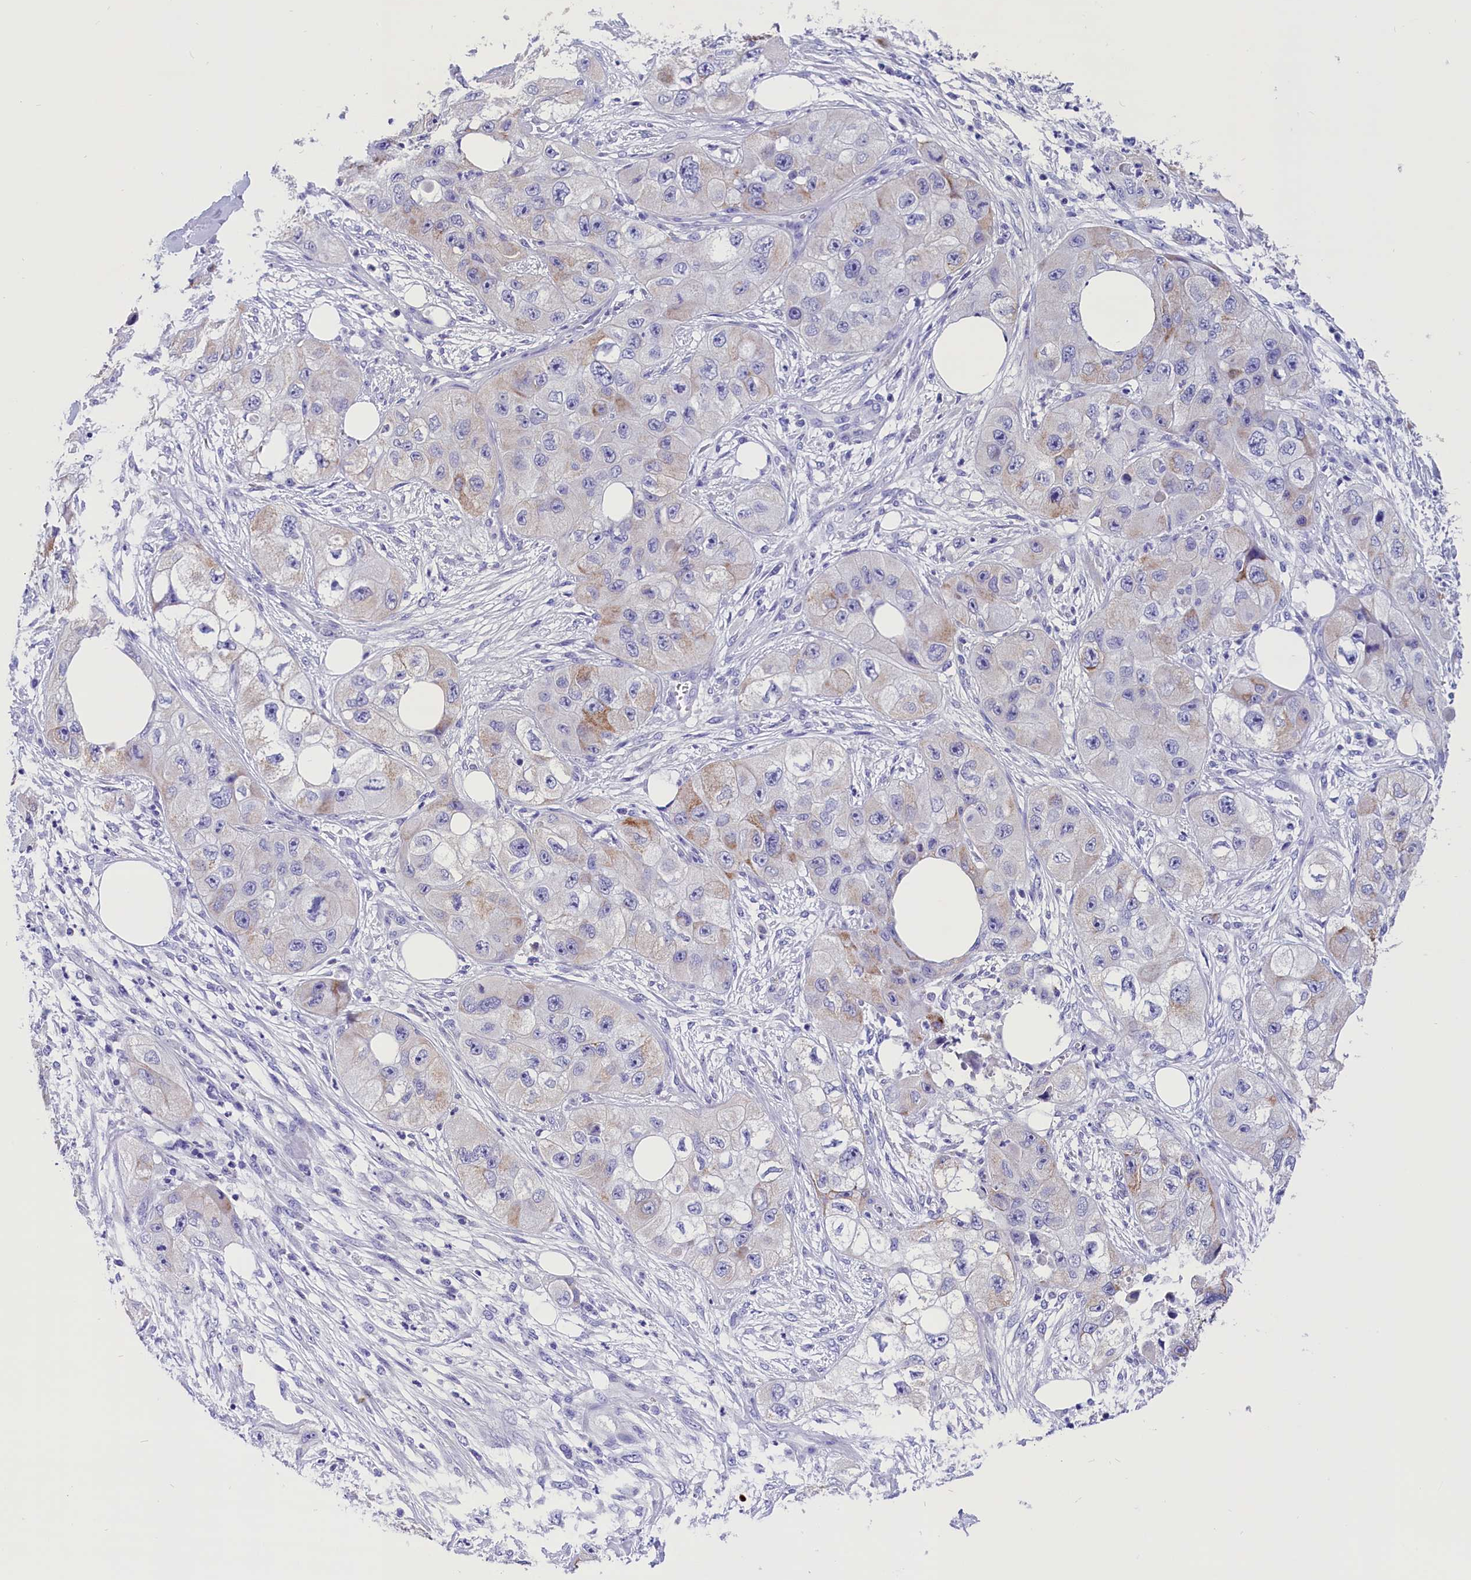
{"staining": {"intensity": "weak", "quantity": "<25%", "location": "cytoplasmic/membranous"}, "tissue": "skin cancer", "cell_type": "Tumor cells", "image_type": "cancer", "snomed": [{"axis": "morphology", "description": "Squamous cell carcinoma, NOS"}, {"axis": "topography", "description": "Skin"}, {"axis": "topography", "description": "Subcutis"}], "caption": "Skin cancer (squamous cell carcinoma) was stained to show a protein in brown. There is no significant staining in tumor cells.", "gene": "ABAT", "patient": {"sex": "male", "age": 73}}